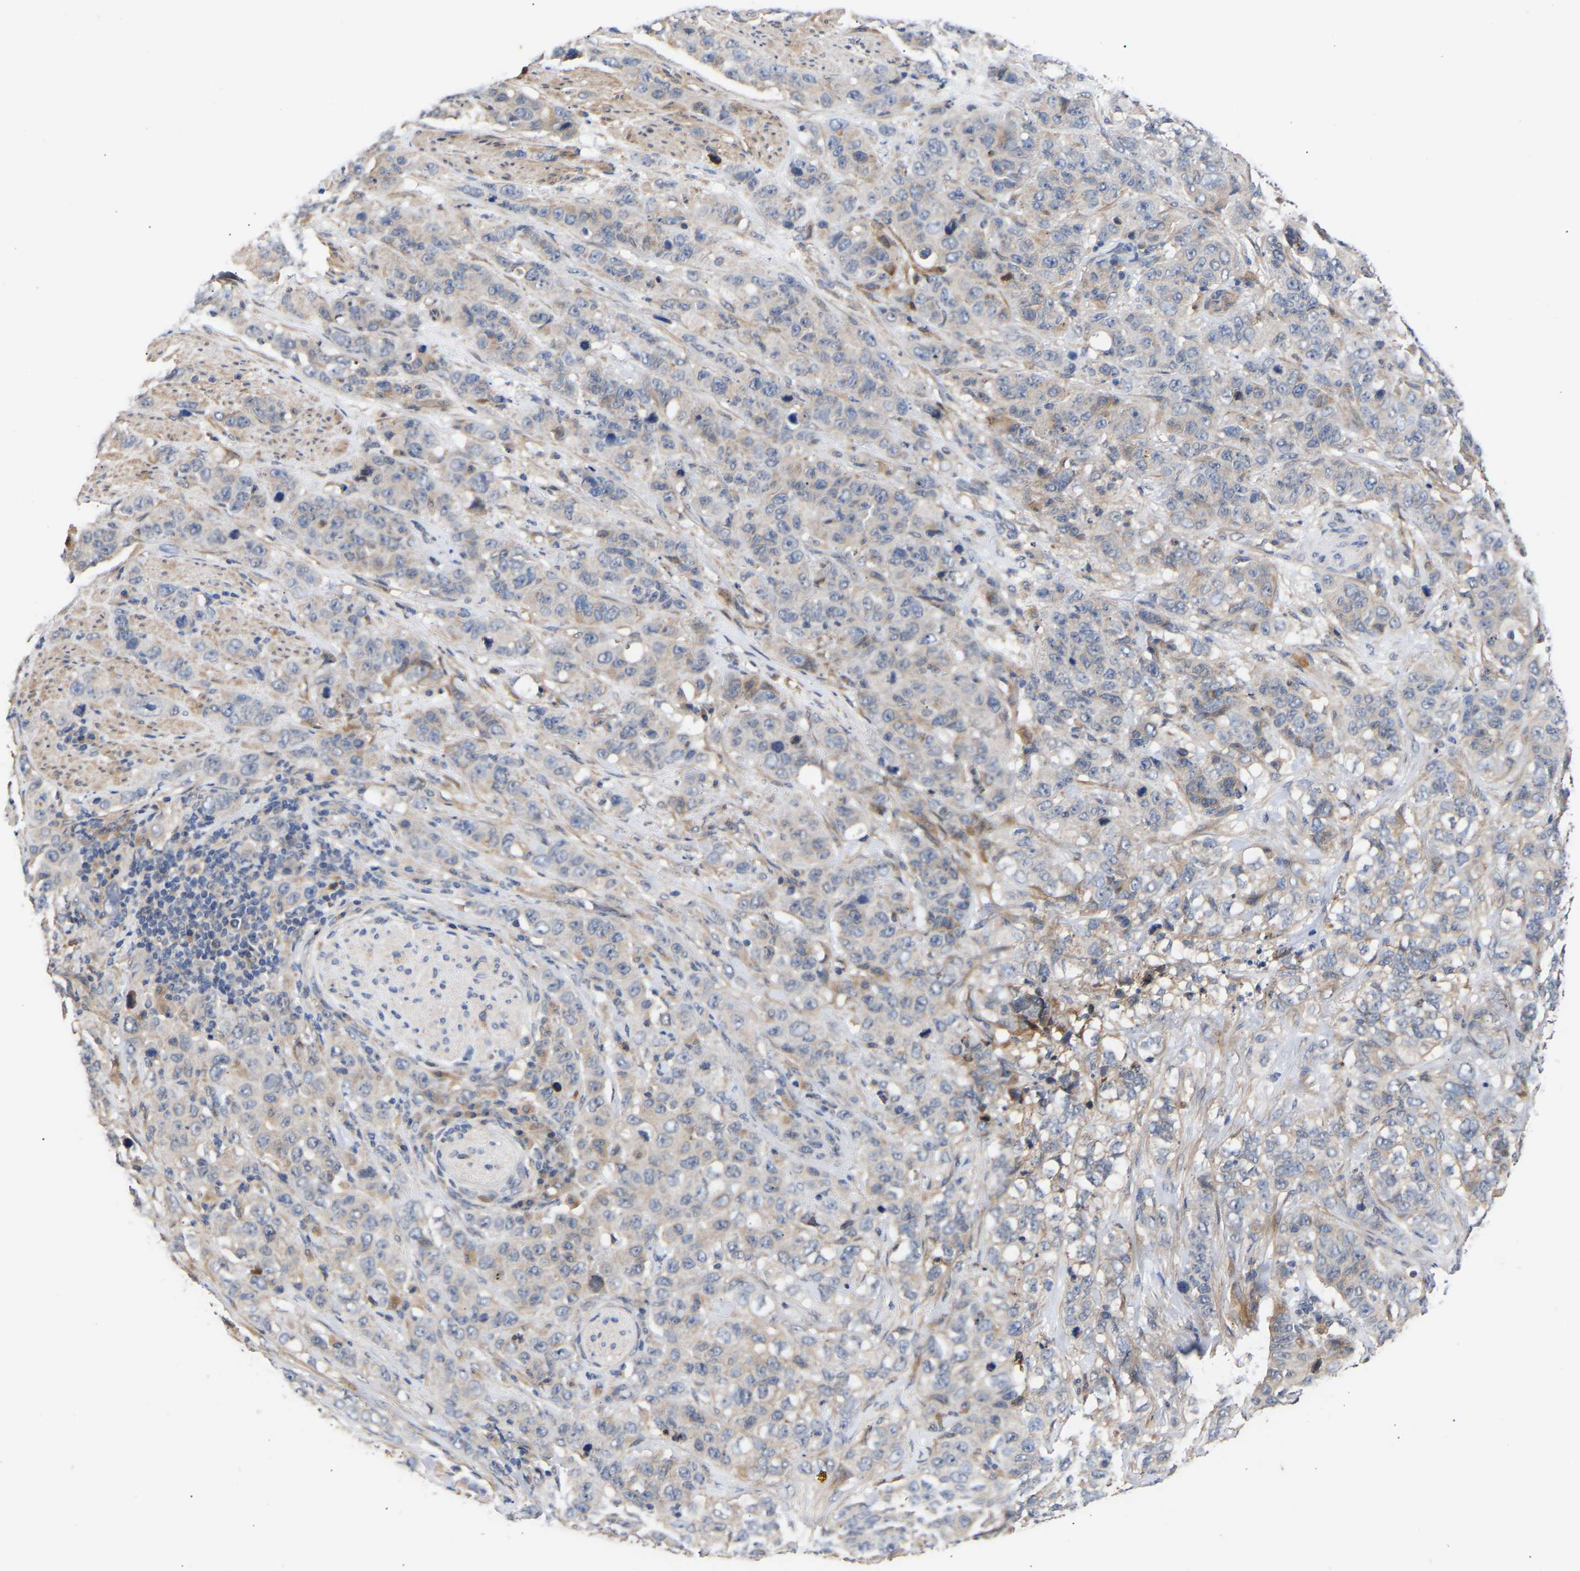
{"staining": {"intensity": "negative", "quantity": "none", "location": "none"}, "tissue": "stomach cancer", "cell_type": "Tumor cells", "image_type": "cancer", "snomed": [{"axis": "morphology", "description": "Adenocarcinoma, NOS"}, {"axis": "topography", "description": "Stomach"}], "caption": "Immunohistochemical staining of human adenocarcinoma (stomach) reveals no significant positivity in tumor cells. (DAB immunohistochemistry (IHC), high magnification).", "gene": "KASH5", "patient": {"sex": "male", "age": 48}}